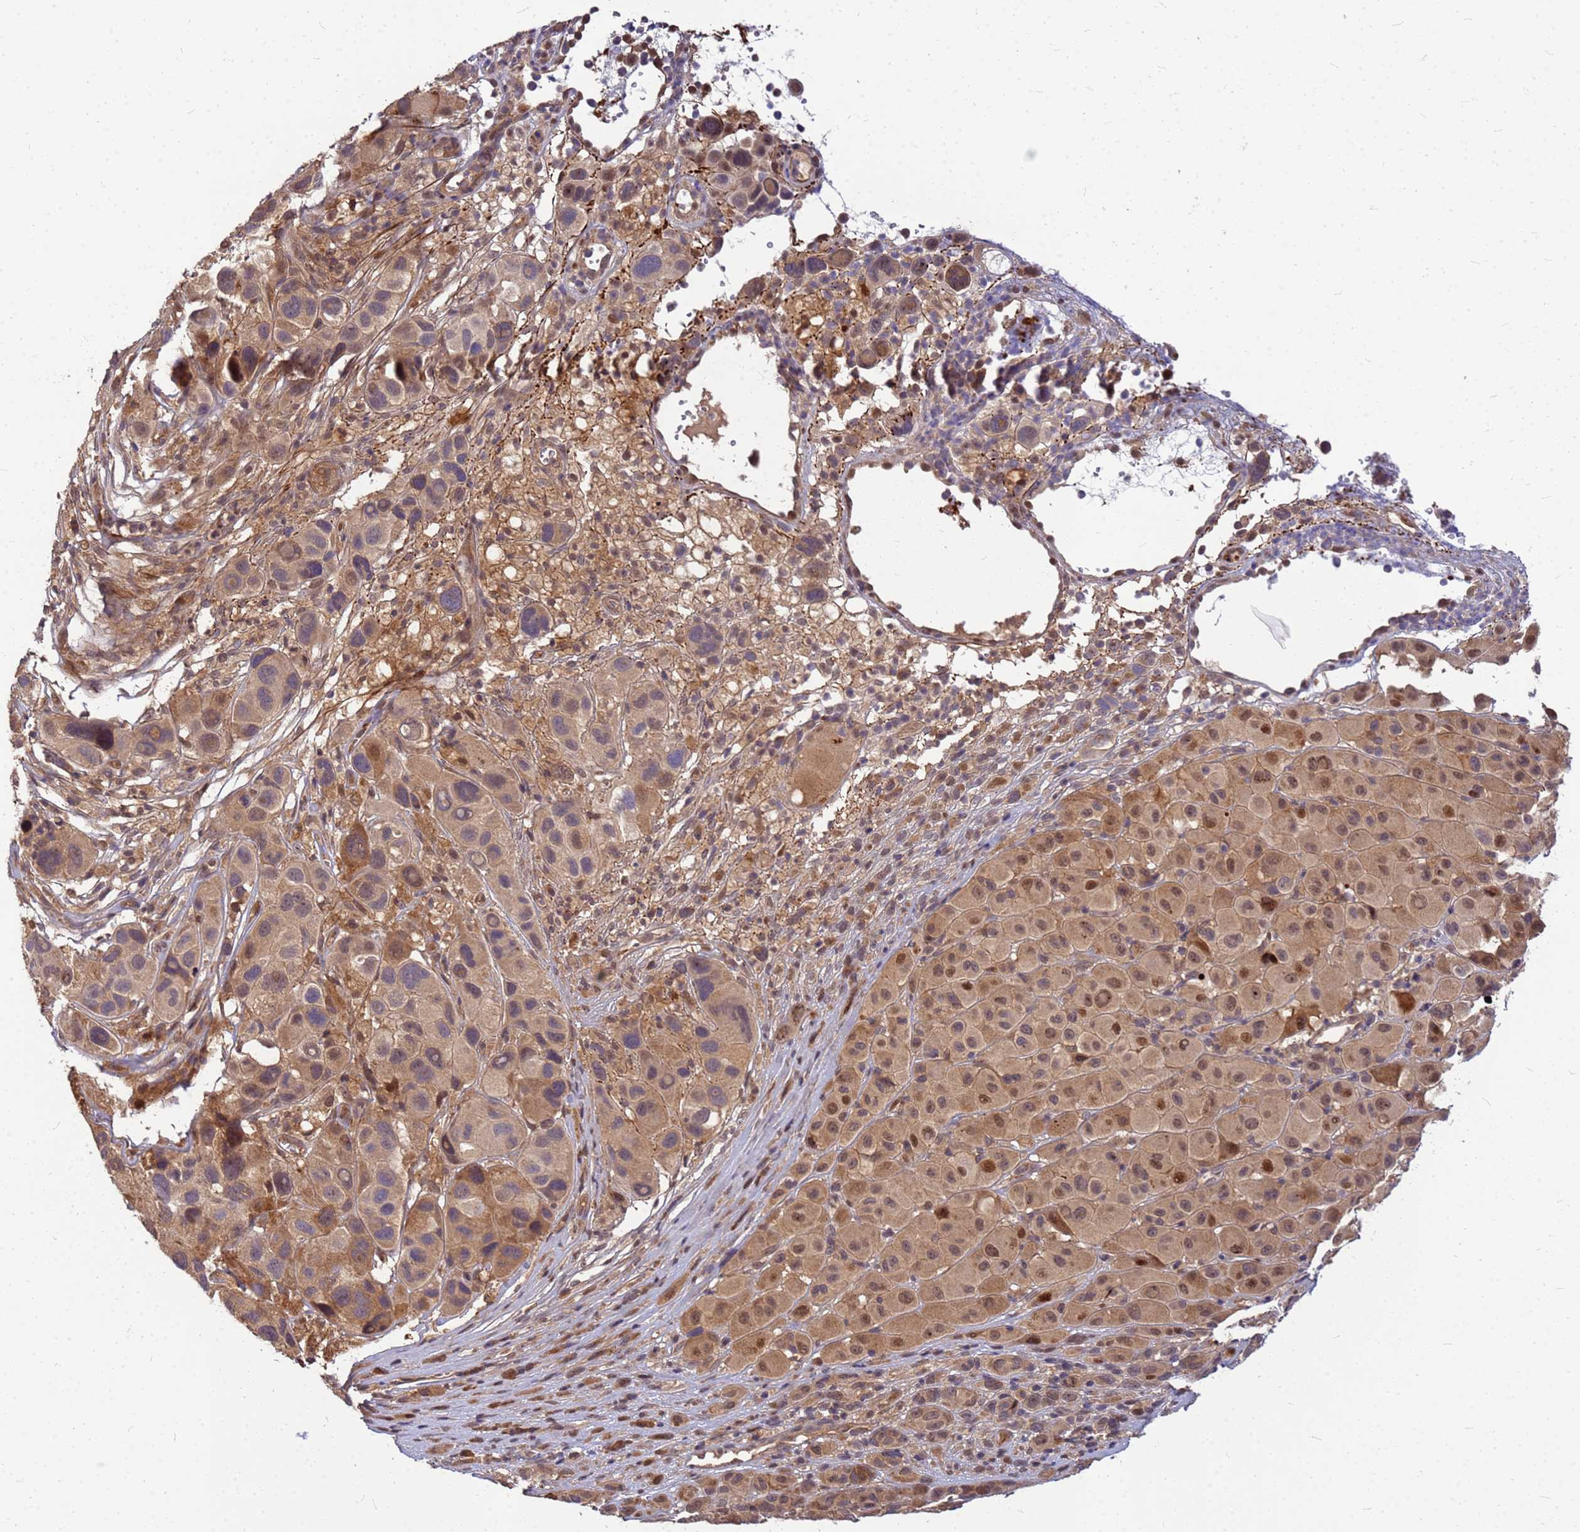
{"staining": {"intensity": "weak", "quantity": ">75%", "location": "cytoplasmic/membranous,nuclear"}, "tissue": "melanoma", "cell_type": "Tumor cells", "image_type": "cancer", "snomed": [{"axis": "morphology", "description": "Malignant melanoma, NOS"}, {"axis": "topography", "description": "Skin of trunk"}], "caption": "Immunohistochemical staining of human melanoma exhibits low levels of weak cytoplasmic/membranous and nuclear positivity in approximately >75% of tumor cells.", "gene": "DUS4L", "patient": {"sex": "male", "age": 71}}